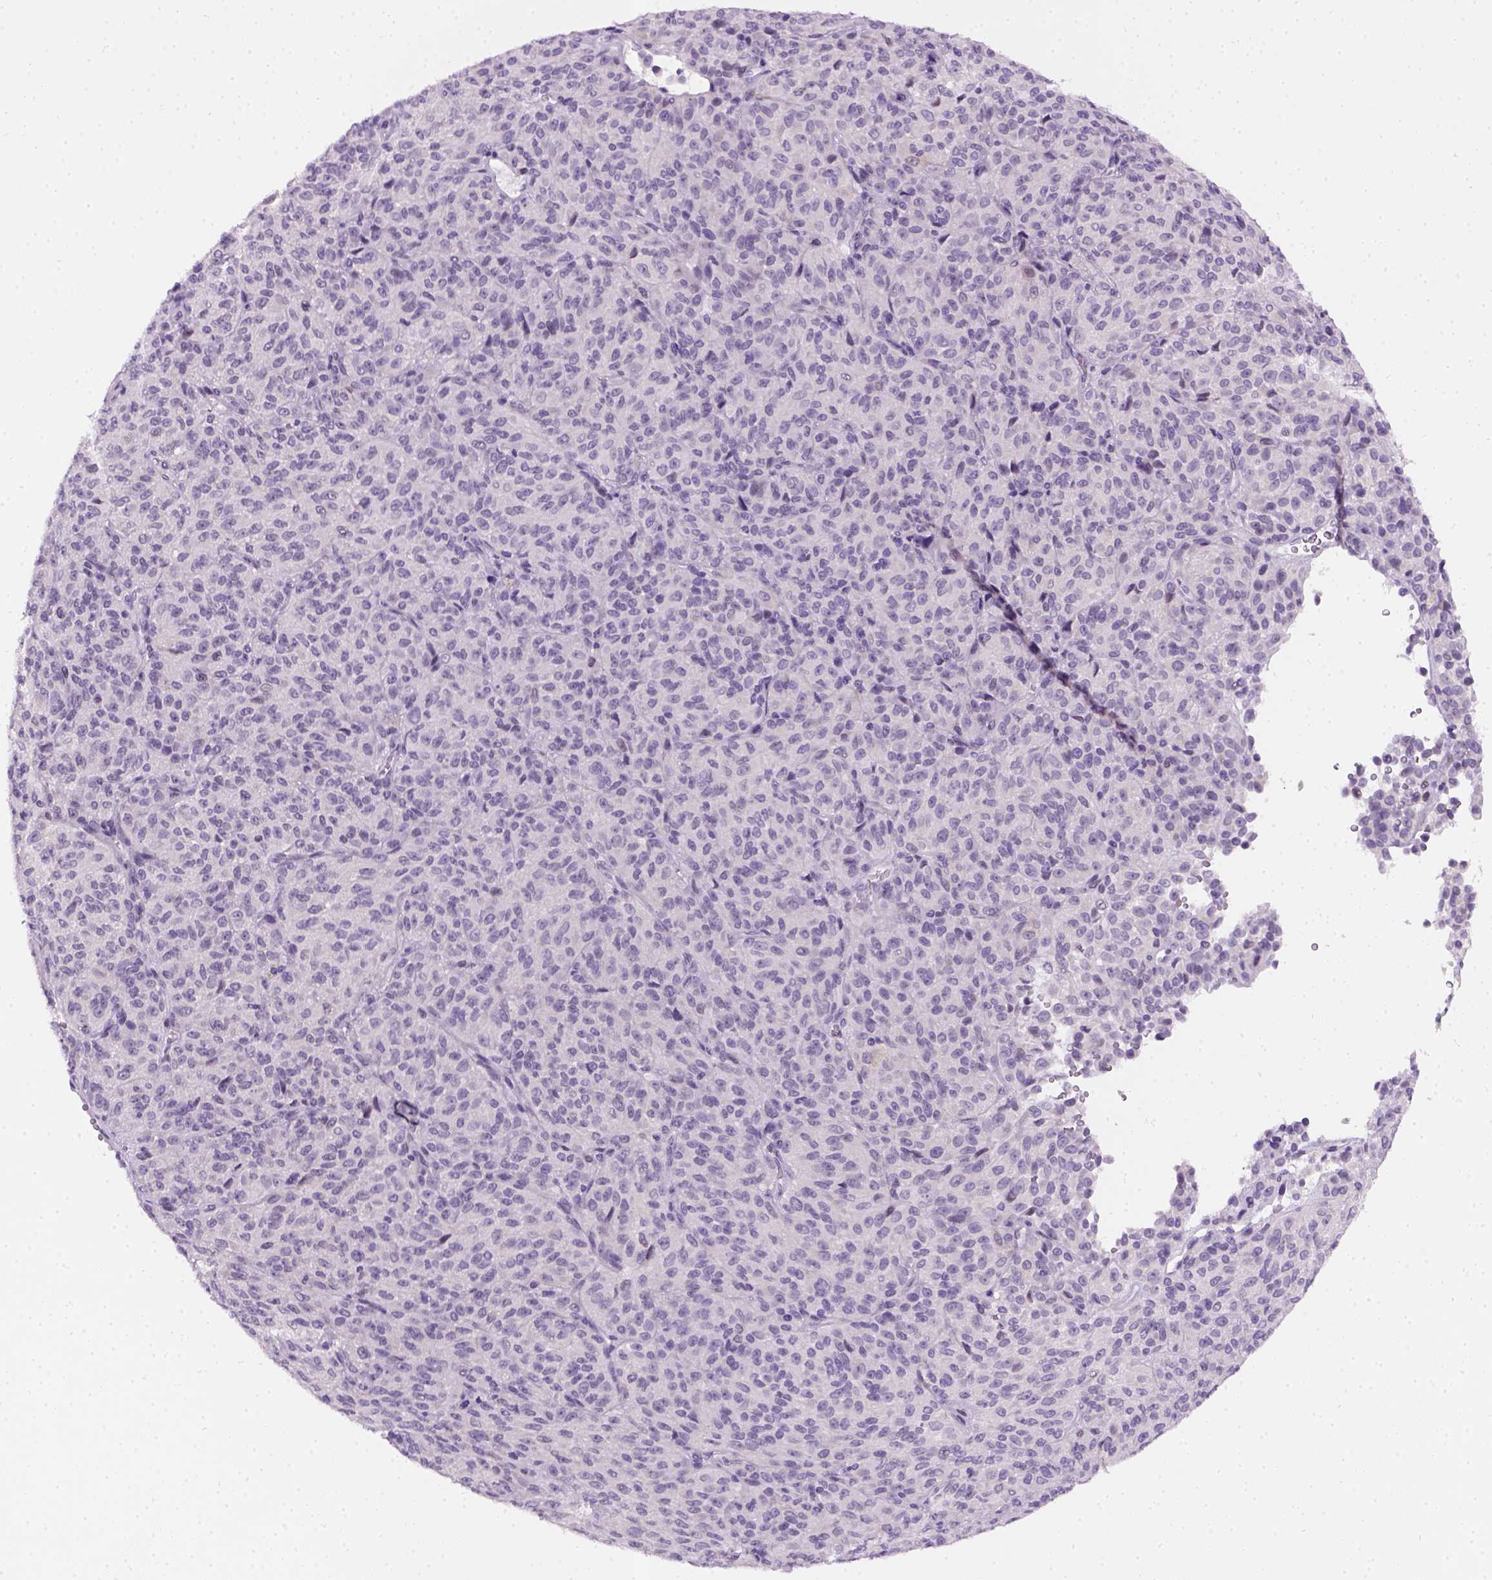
{"staining": {"intensity": "negative", "quantity": "none", "location": "none"}, "tissue": "melanoma", "cell_type": "Tumor cells", "image_type": "cancer", "snomed": [{"axis": "morphology", "description": "Malignant melanoma, Metastatic site"}, {"axis": "topography", "description": "Brain"}], "caption": "This photomicrograph is of melanoma stained with IHC to label a protein in brown with the nuclei are counter-stained blue. There is no staining in tumor cells. (DAB IHC with hematoxylin counter stain).", "gene": "FAM184B", "patient": {"sex": "female", "age": 56}}